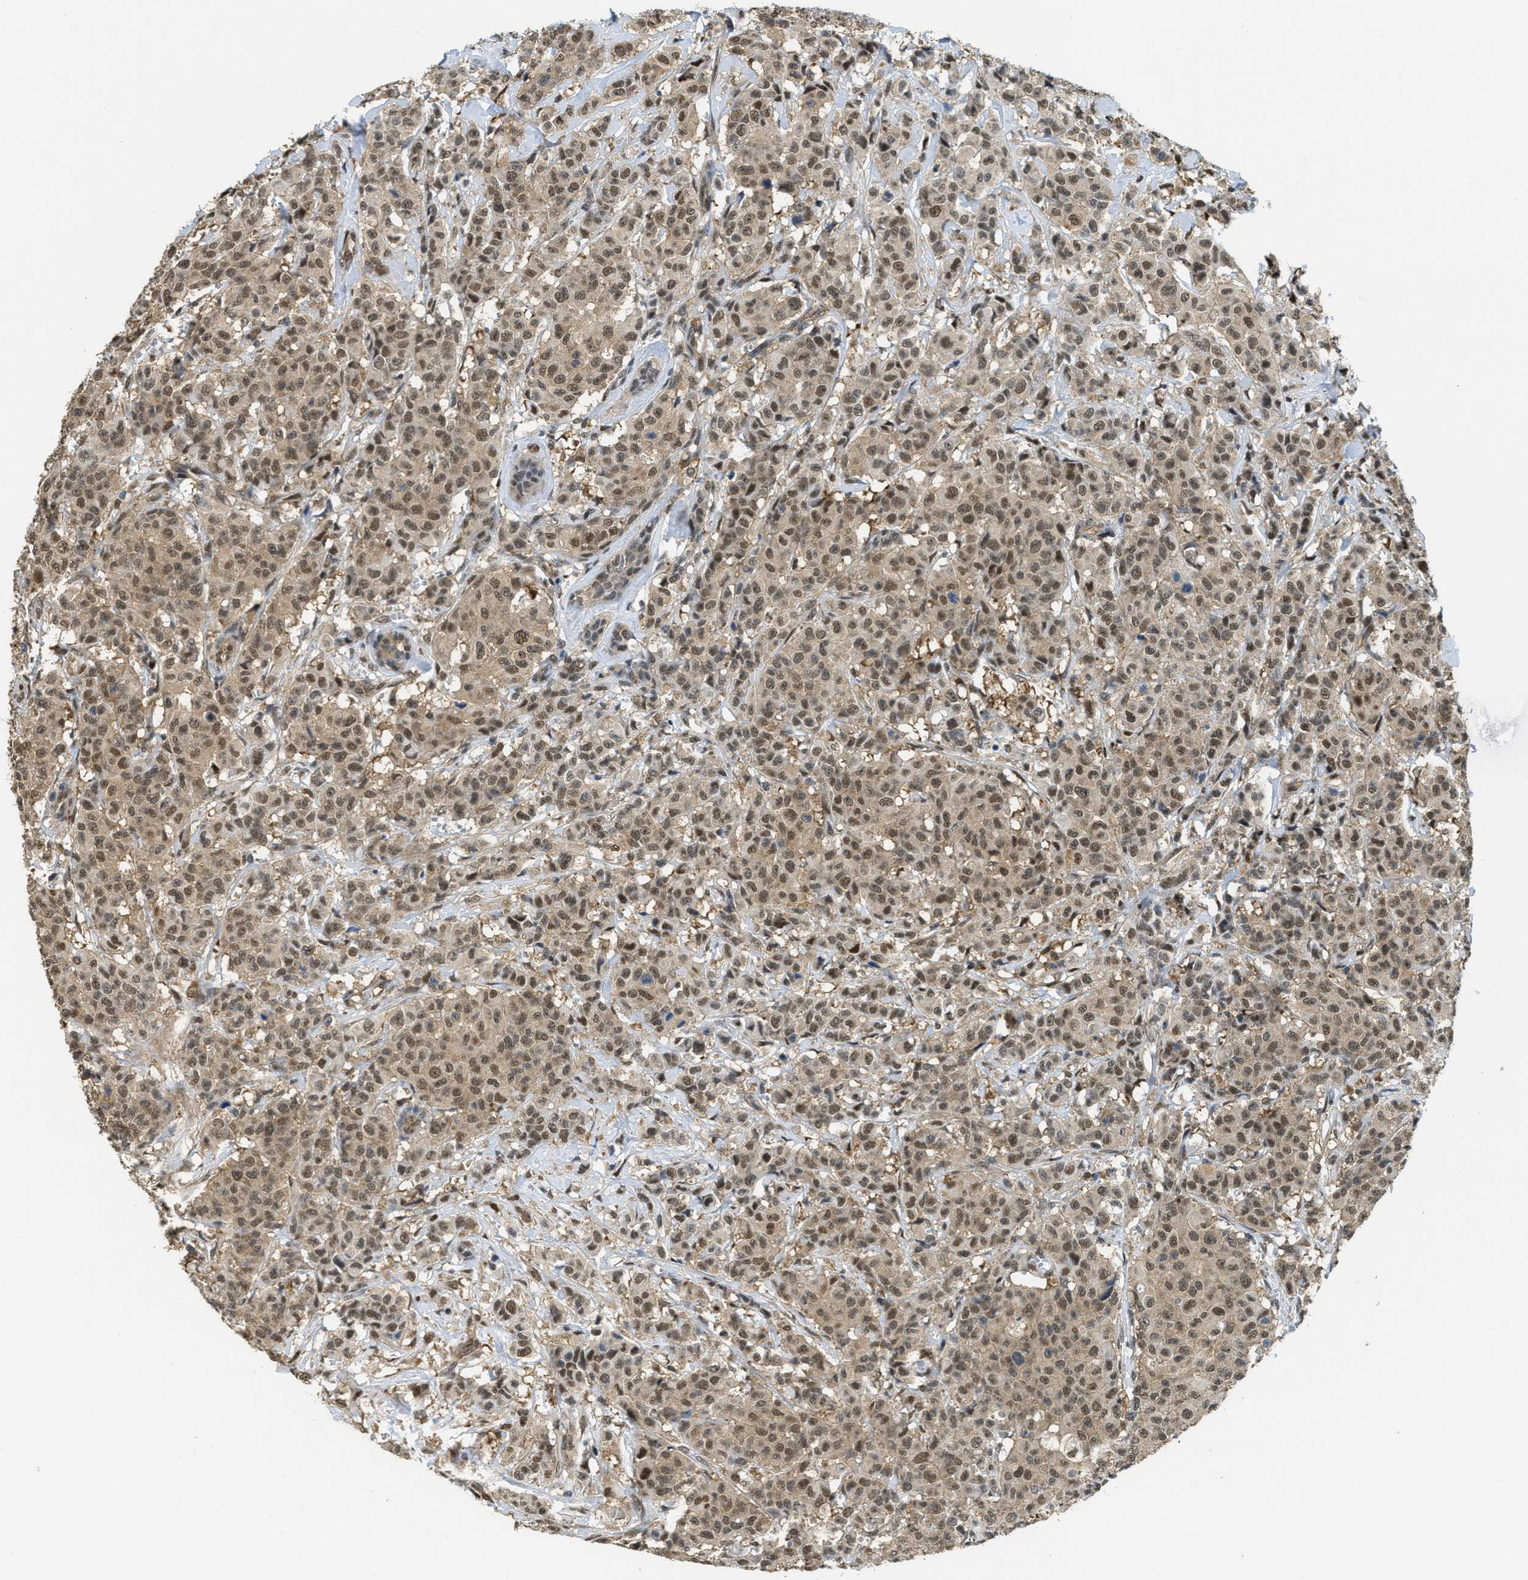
{"staining": {"intensity": "moderate", "quantity": ">75%", "location": "nuclear"}, "tissue": "breast cancer", "cell_type": "Tumor cells", "image_type": "cancer", "snomed": [{"axis": "morphology", "description": "Normal tissue, NOS"}, {"axis": "morphology", "description": "Duct carcinoma"}, {"axis": "topography", "description": "Breast"}], "caption": "Protein analysis of breast cancer tissue demonstrates moderate nuclear positivity in approximately >75% of tumor cells.", "gene": "PSMC5", "patient": {"sex": "female", "age": 40}}